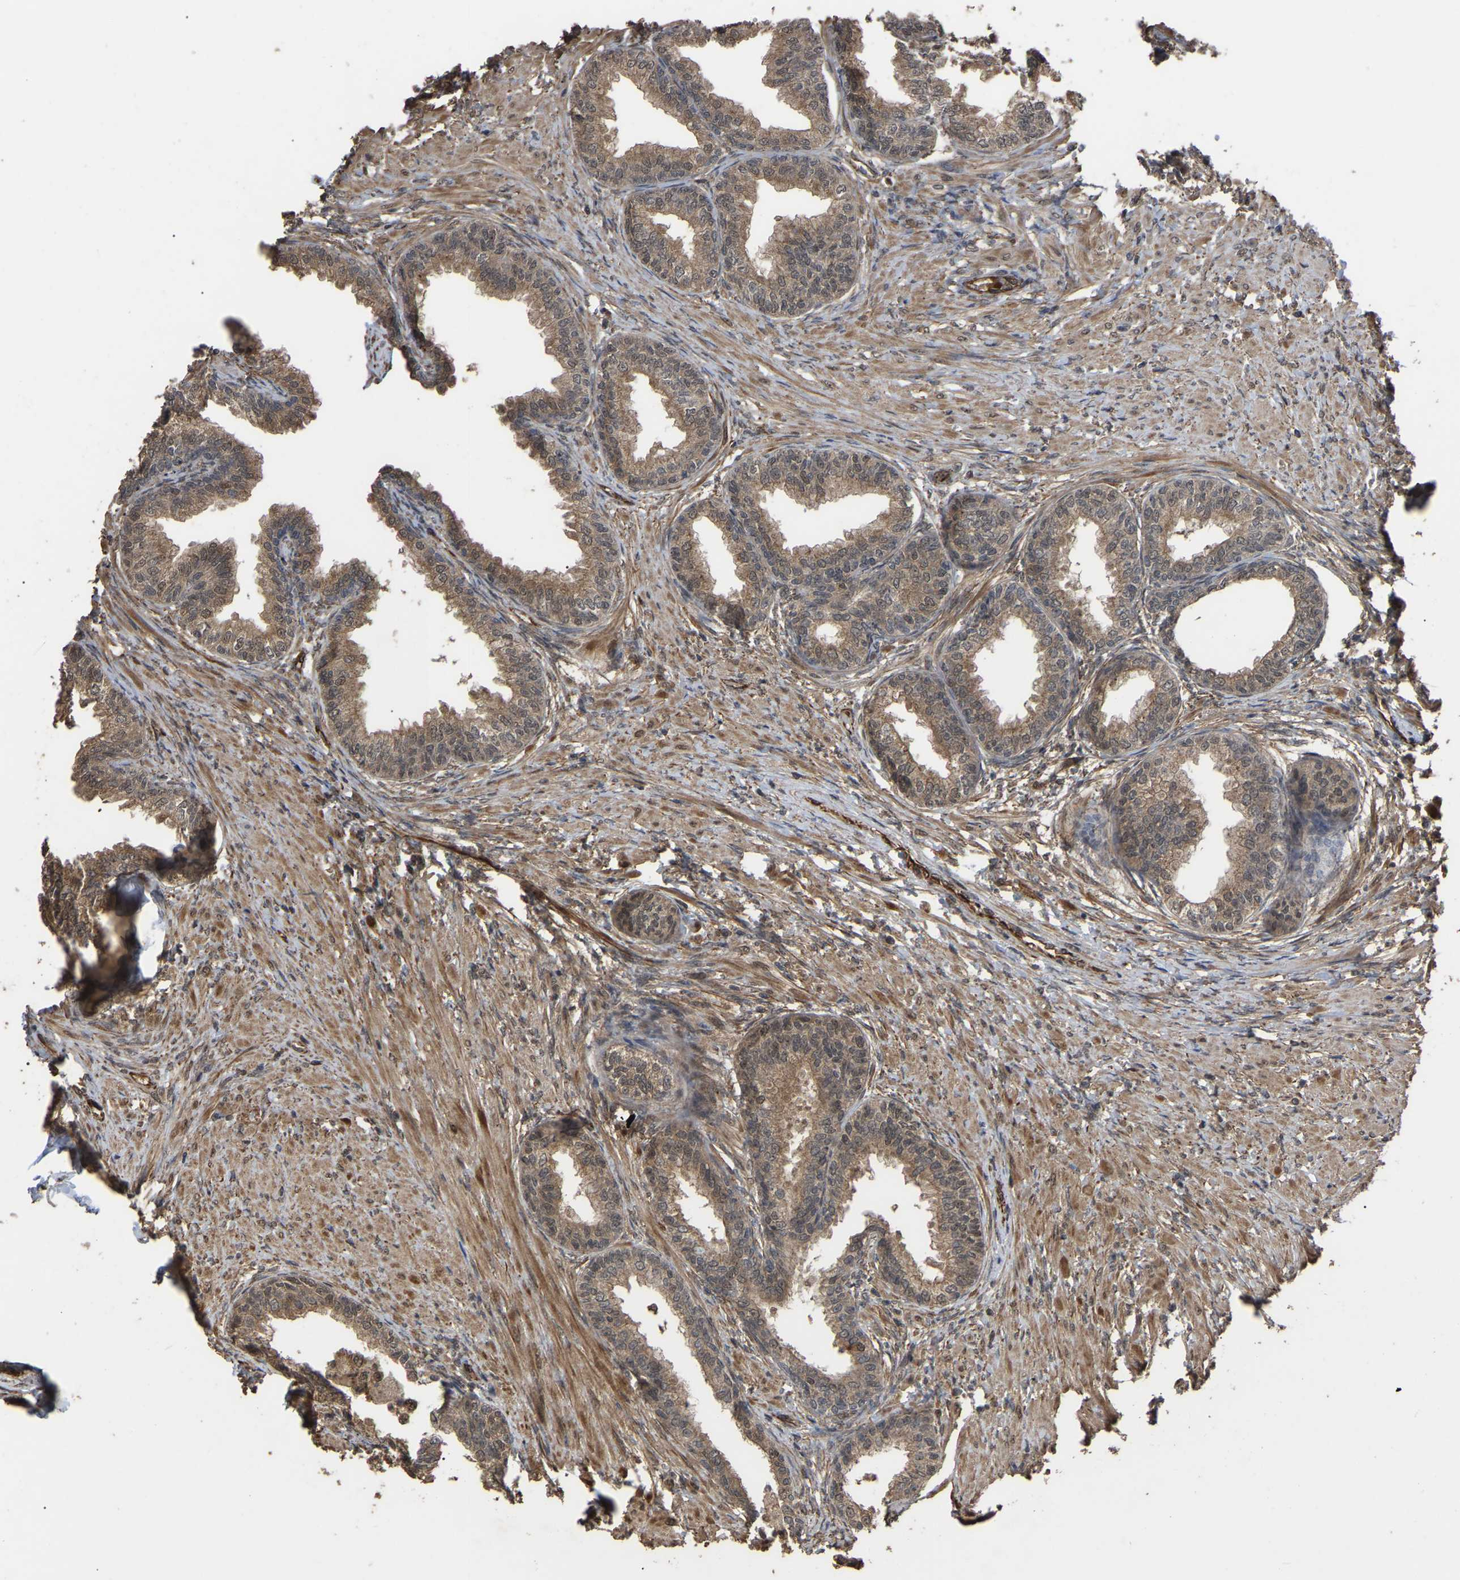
{"staining": {"intensity": "moderate", "quantity": ">75%", "location": "cytoplasmic/membranous"}, "tissue": "prostate", "cell_type": "Glandular cells", "image_type": "normal", "snomed": [{"axis": "morphology", "description": "Normal tissue, NOS"}, {"axis": "topography", "description": "Prostate"}], "caption": "About >75% of glandular cells in unremarkable human prostate show moderate cytoplasmic/membranous protein expression as visualized by brown immunohistochemical staining.", "gene": "FAM161B", "patient": {"sex": "male", "age": 76}}